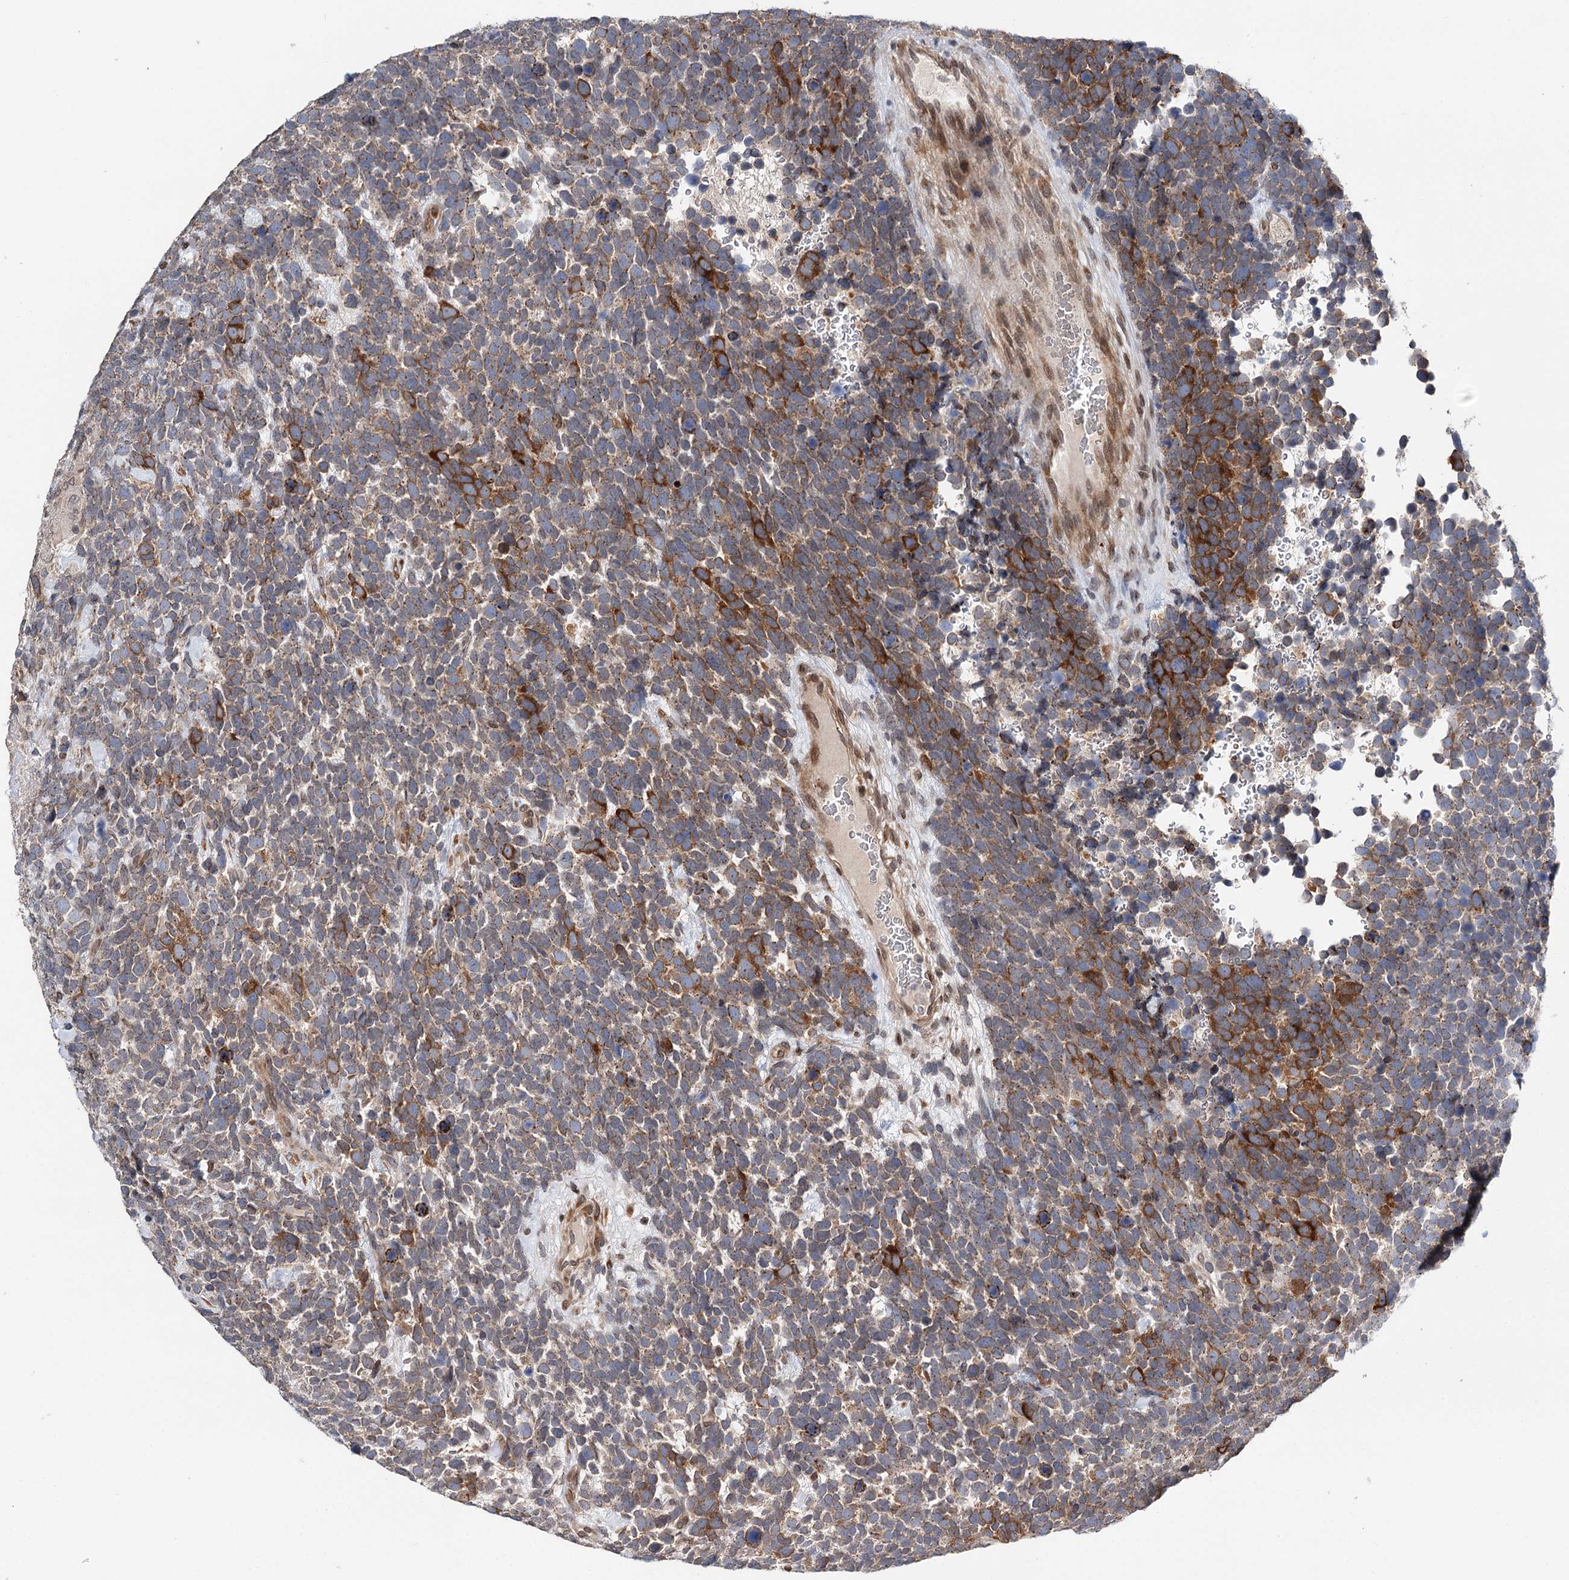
{"staining": {"intensity": "moderate", "quantity": "25%-75%", "location": "cytoplasmic/membranous"}, "tissue": "urothelial cancer", "cell_type": "Tumor cells", "image_type": "cancer", "snomed": [{"axis": "morphology", "description": "Urothelial carcinoma, High grade"}, {"axis": "topography", "description": "Urinary bladder"}], "caption": "IHC photomicrograph of urothelial carcinoma (high-grade) stained for a protein (brown), which displays medium levels of moderate cytoplasmic/membranous staining in approximately 25%-75% of tumor cells.", "gene": "CFAP46", "patient": {"sex": "female", "age": 82}}